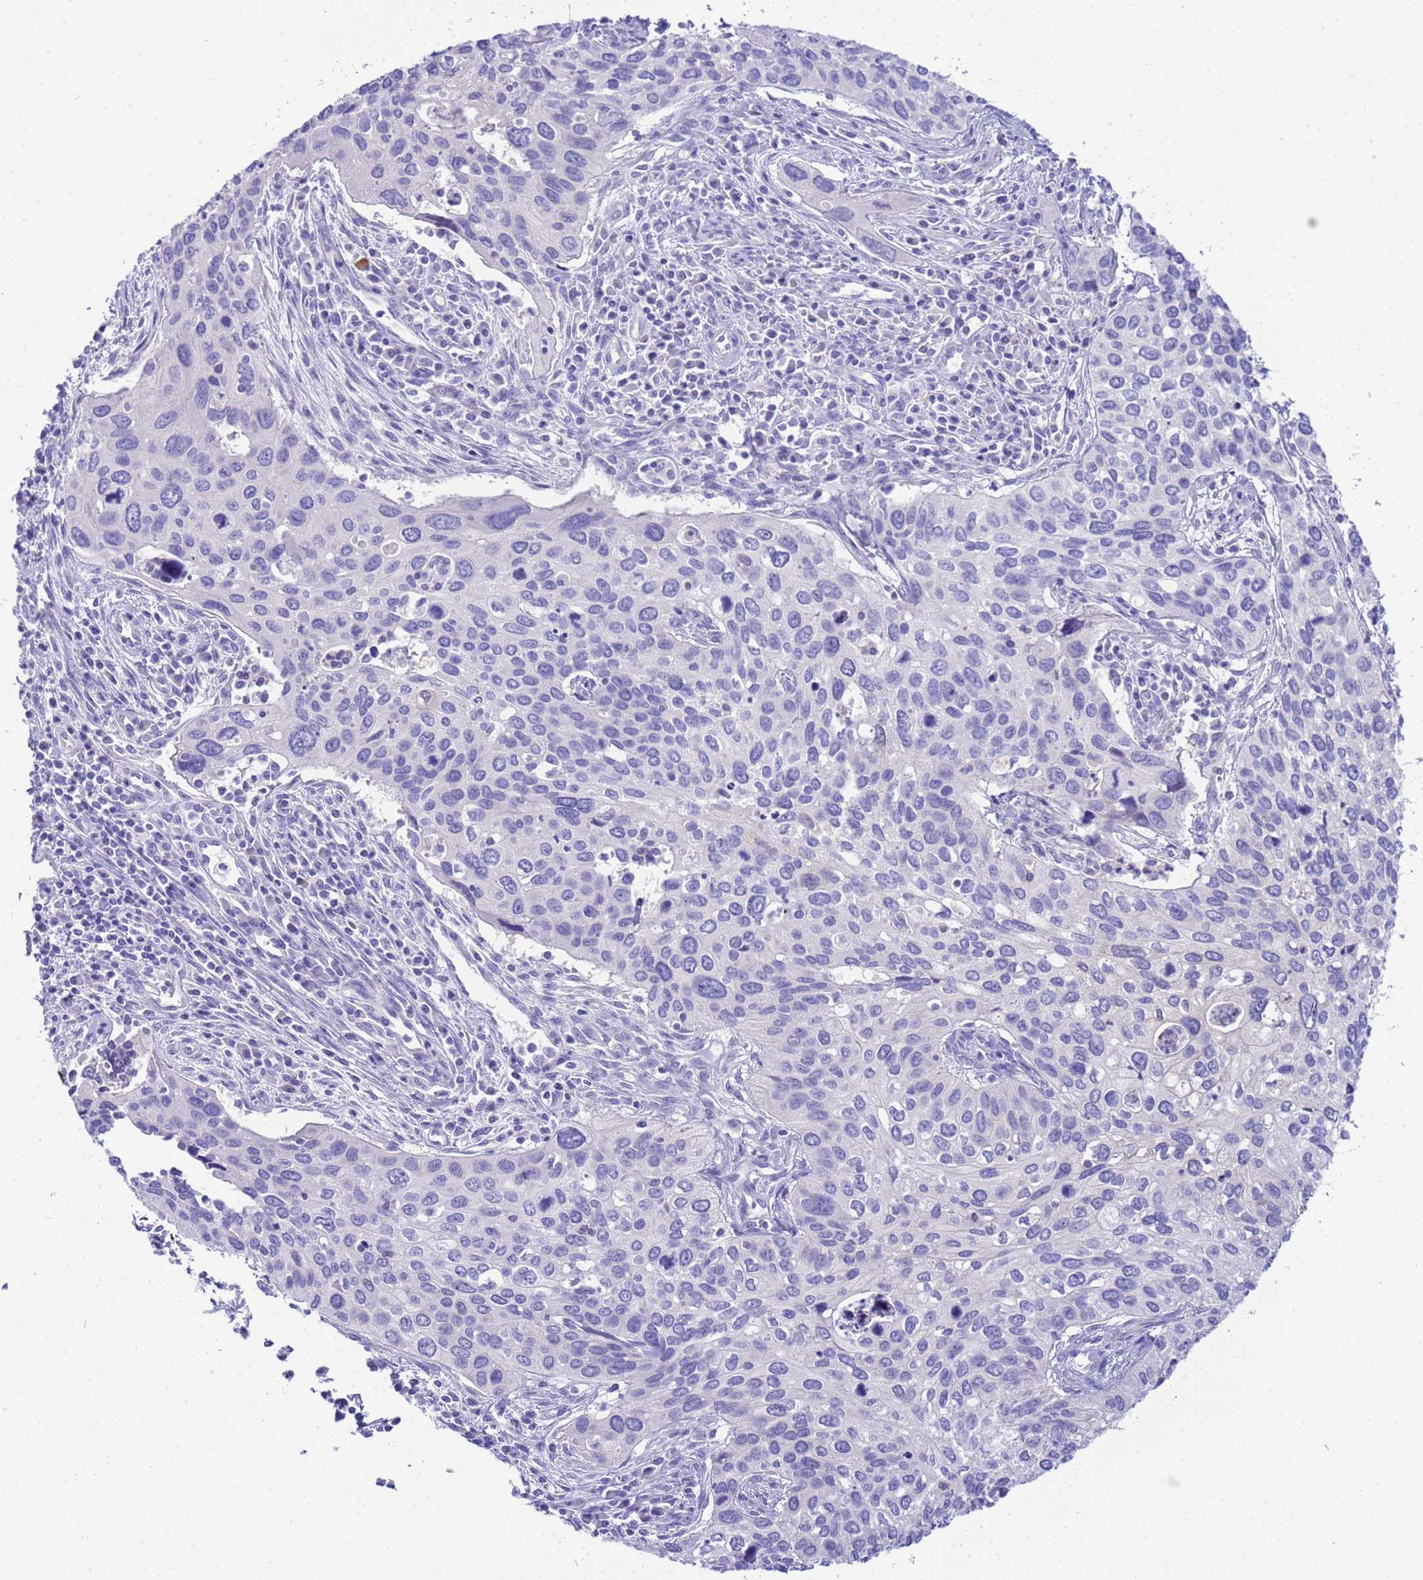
{"staining": {"intensity": "negative", "quantity": "none", "location": "none"}, "tissue": "cervical cancer", "cell_type": "Tumor cells", "image_type": "cancer", "snomed": [{"axis": "morphology", "description": "Squamous cell carcinoma, NOS"}, {"axis": "topography", "description": "Cervix"}], "caption": "The micrograph displays no staining of tumor cells in cervical cancer.", "gene": "USP38", "patient": {"sex": "female", "age": 55}}